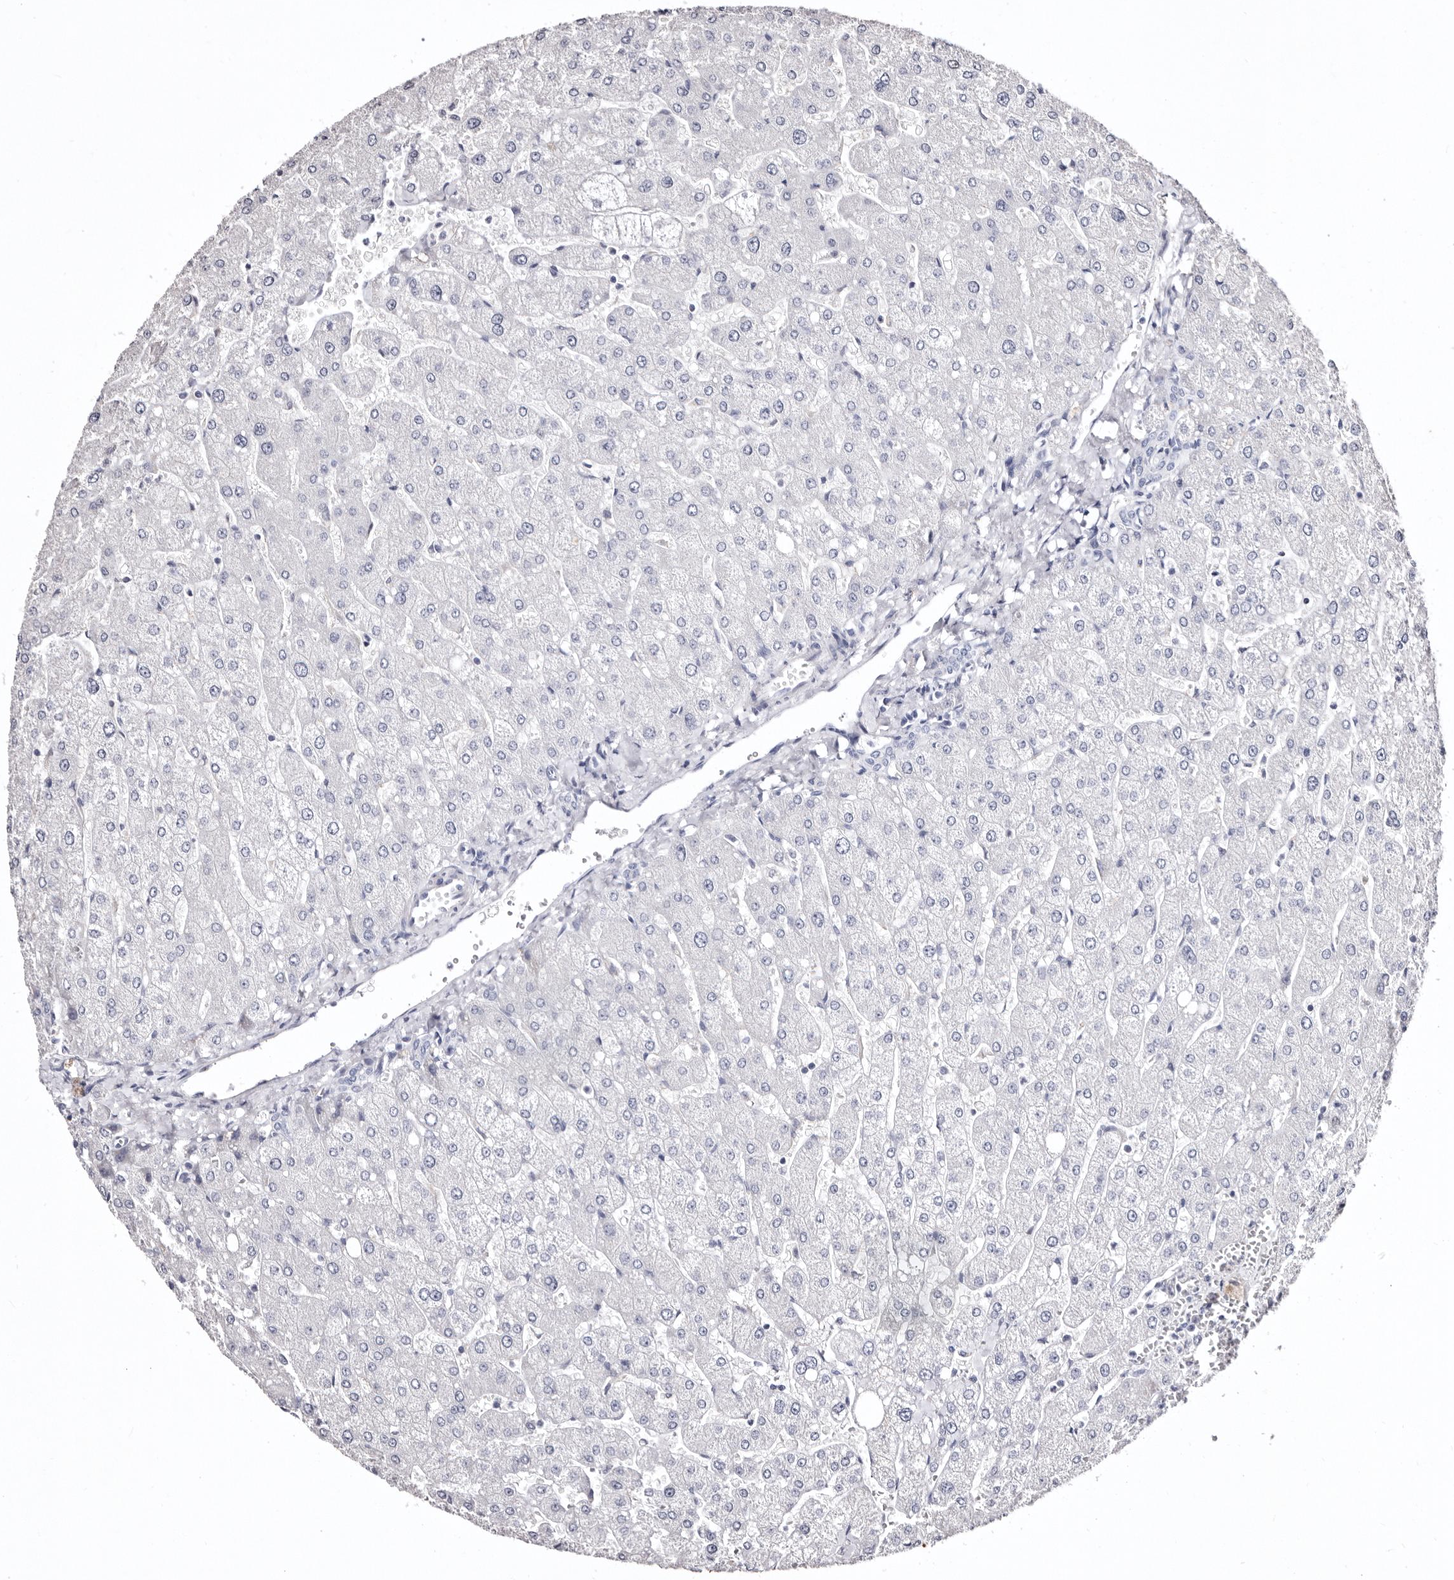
{"staining": {"intensity": "negative", "quantity": "none", "location": "none"}, "tissue": "liver", "cell_type": "Cholangiocytes", "image_type": "normal", "snomed": [{"axis": "morphology", "description": "Normal tissue, NOS"}, {"axis": "topography", "description": "Liver"}], "caption": "Immunohistochemical staining of benign liver demonstrates no significant expression in cholangiocytes. (DAB IHC with hematoxylin counter stain).", "gene": "CDCA8", "patient": {"sex": "male", "age": 55}}